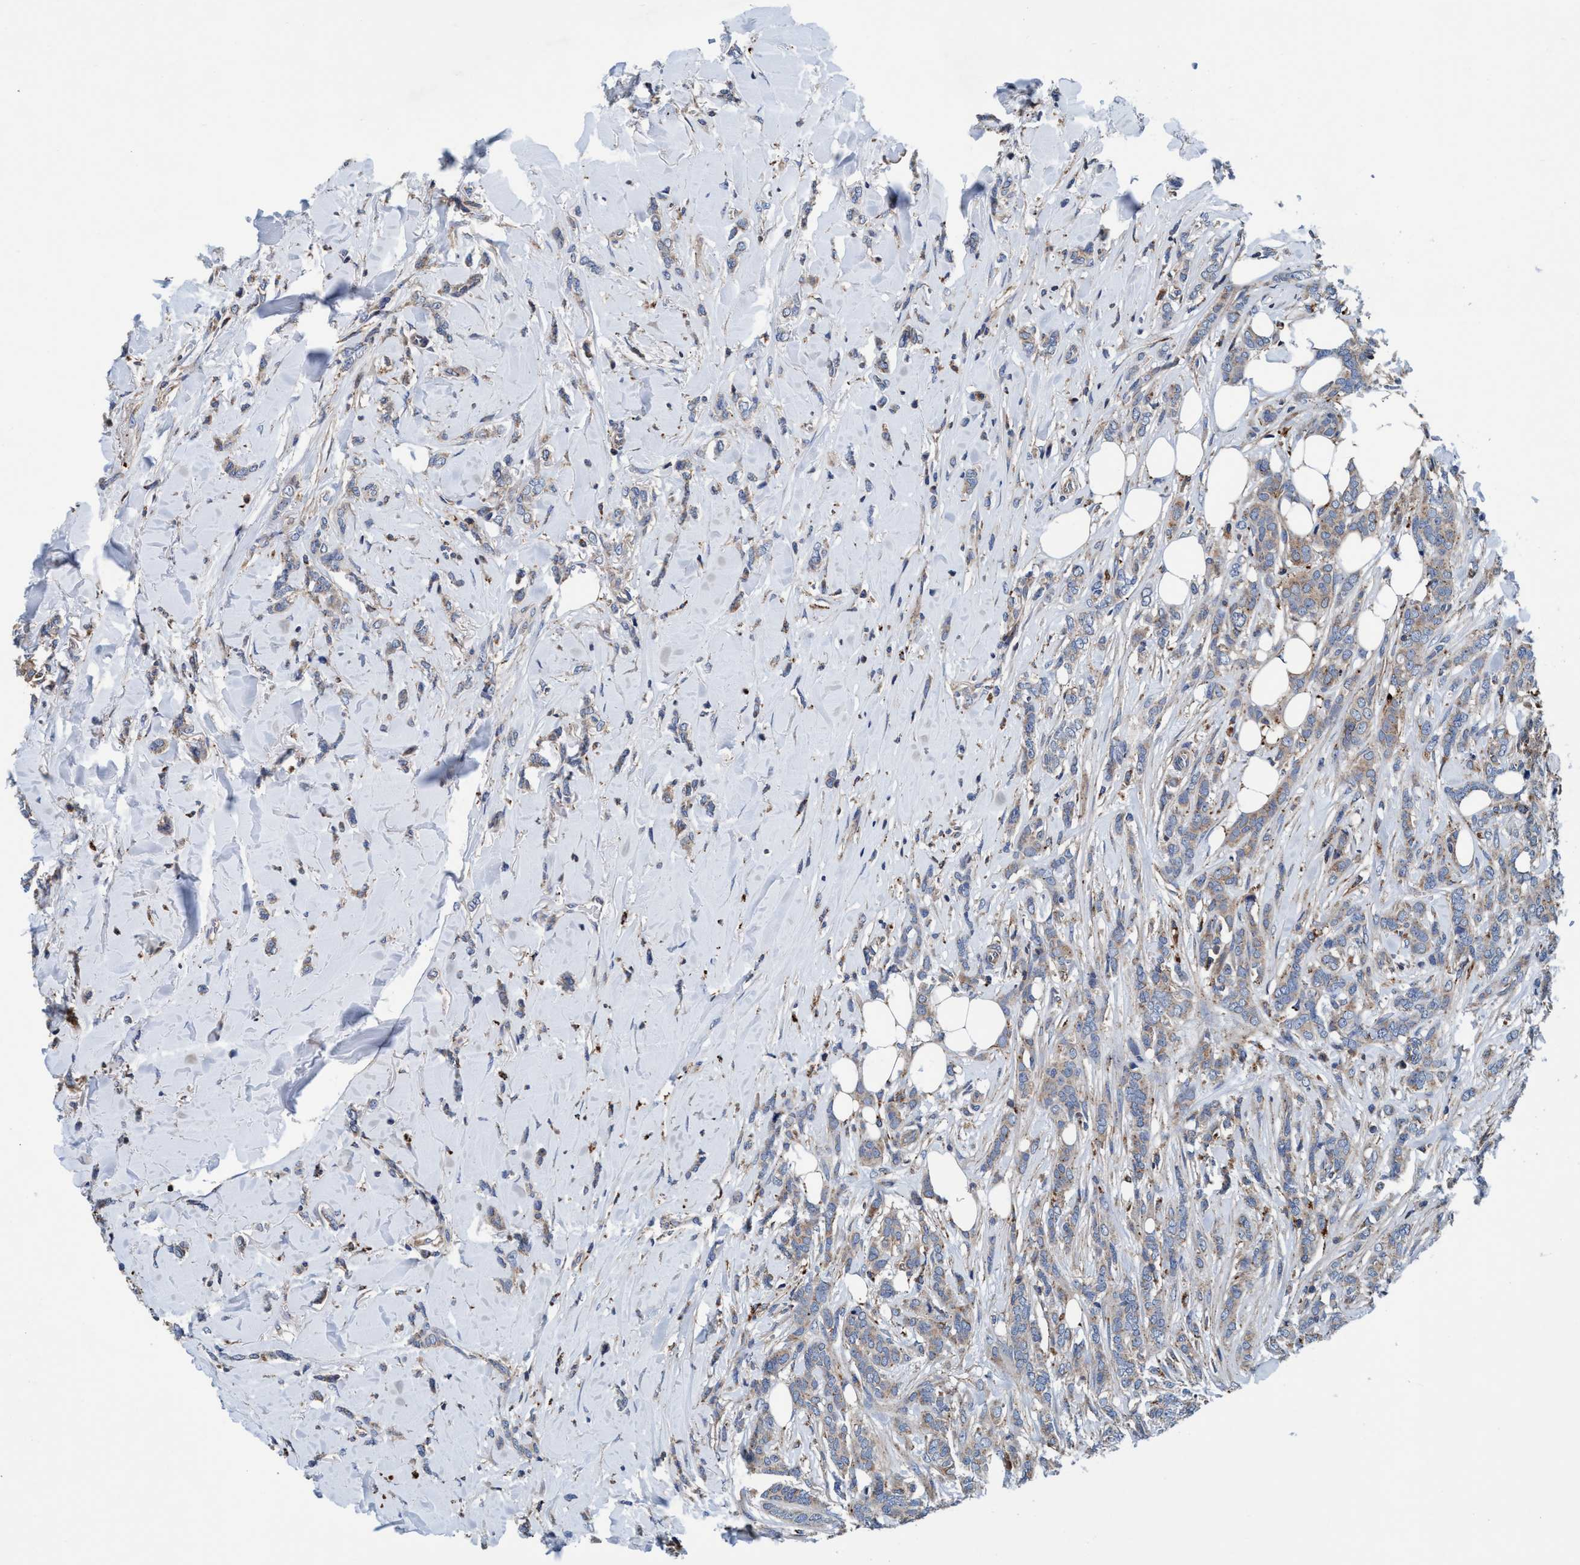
{"staining": {"intensity": "weak", "quantity": "<25%", "location": "cytoplasmic/membranous"}, "tissue": "breast cancer", "cell_type": "Tumor cells", "image_type": "cancer", "snomed": [{"axis": "morphology", "description": "Lobular carcinoma"}, {"axis": "topography", "description": "Skin"}, {"axis": "topography", "description": "Breast"}], "caption": "A histopathology image of breast cancer stained for a protein demonstrates no brown staining in tumor cells. (Stains: DAB IHC with hematoxylin counter stain, Microscopy: brightfield microscopy at high magnification).", "gene": "ENDOG", "patient": {"sex": "female", "age": 46}}